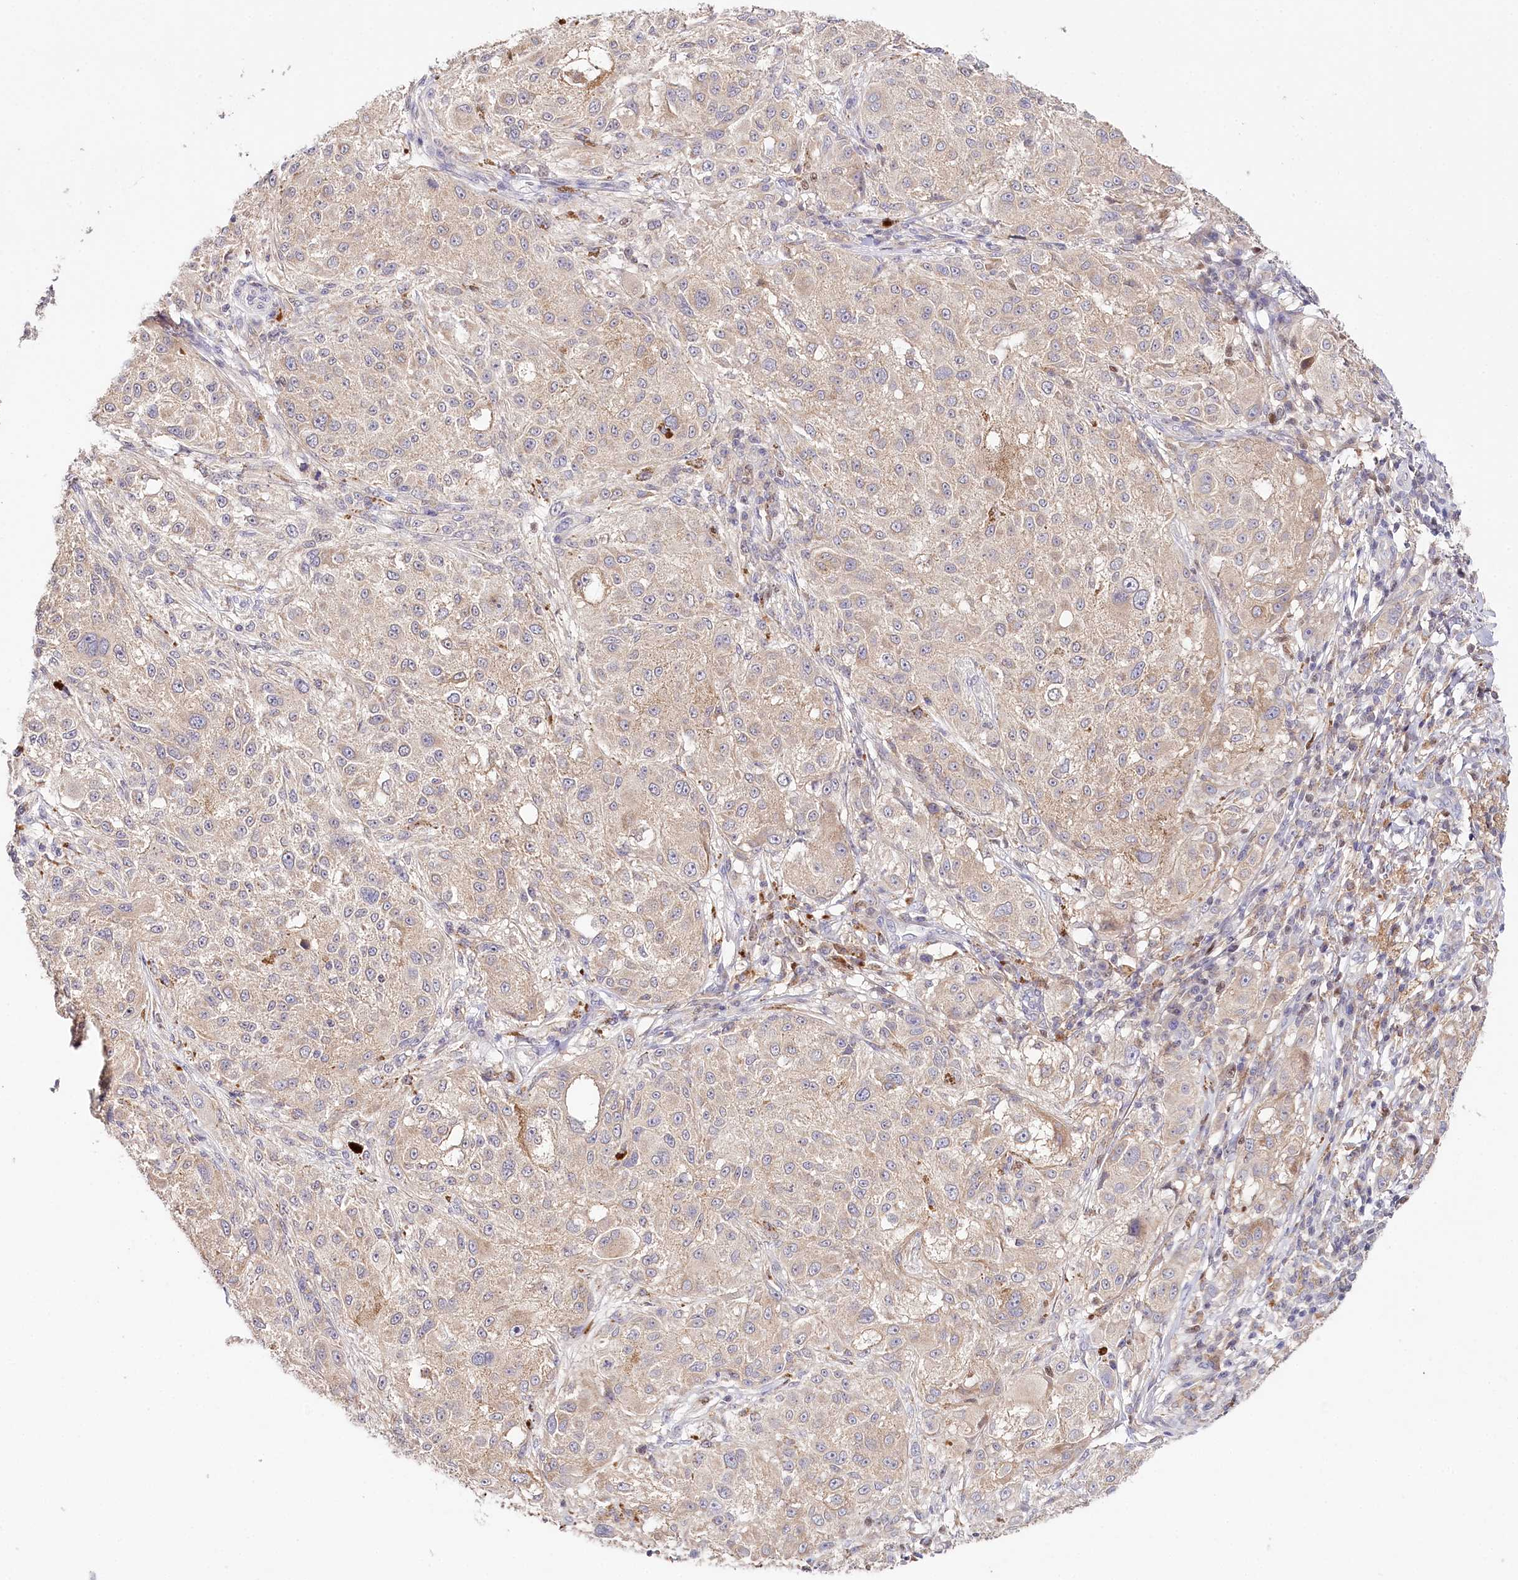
{"staining": {"intensity": "weak", "quantity": "<25%", "location": "cytoplasmic/membranous"}, "tissue": "melanoma", "cell_type": "Tumor cells", "image_type": "cancer", "snomed": [{"axis": "morphology", "description": "Necrosis, NOS"}, {"axis": "morphology", "description": "Malignant melanoma, NOS"}, {"axis": "topography", "description": "Skin"}], "caption": "A micrograph of human malignant melanoma is negative for staining in tumor cells.", "gene": "DAPK1", "patient": {"sex": "female", "age": 87}}